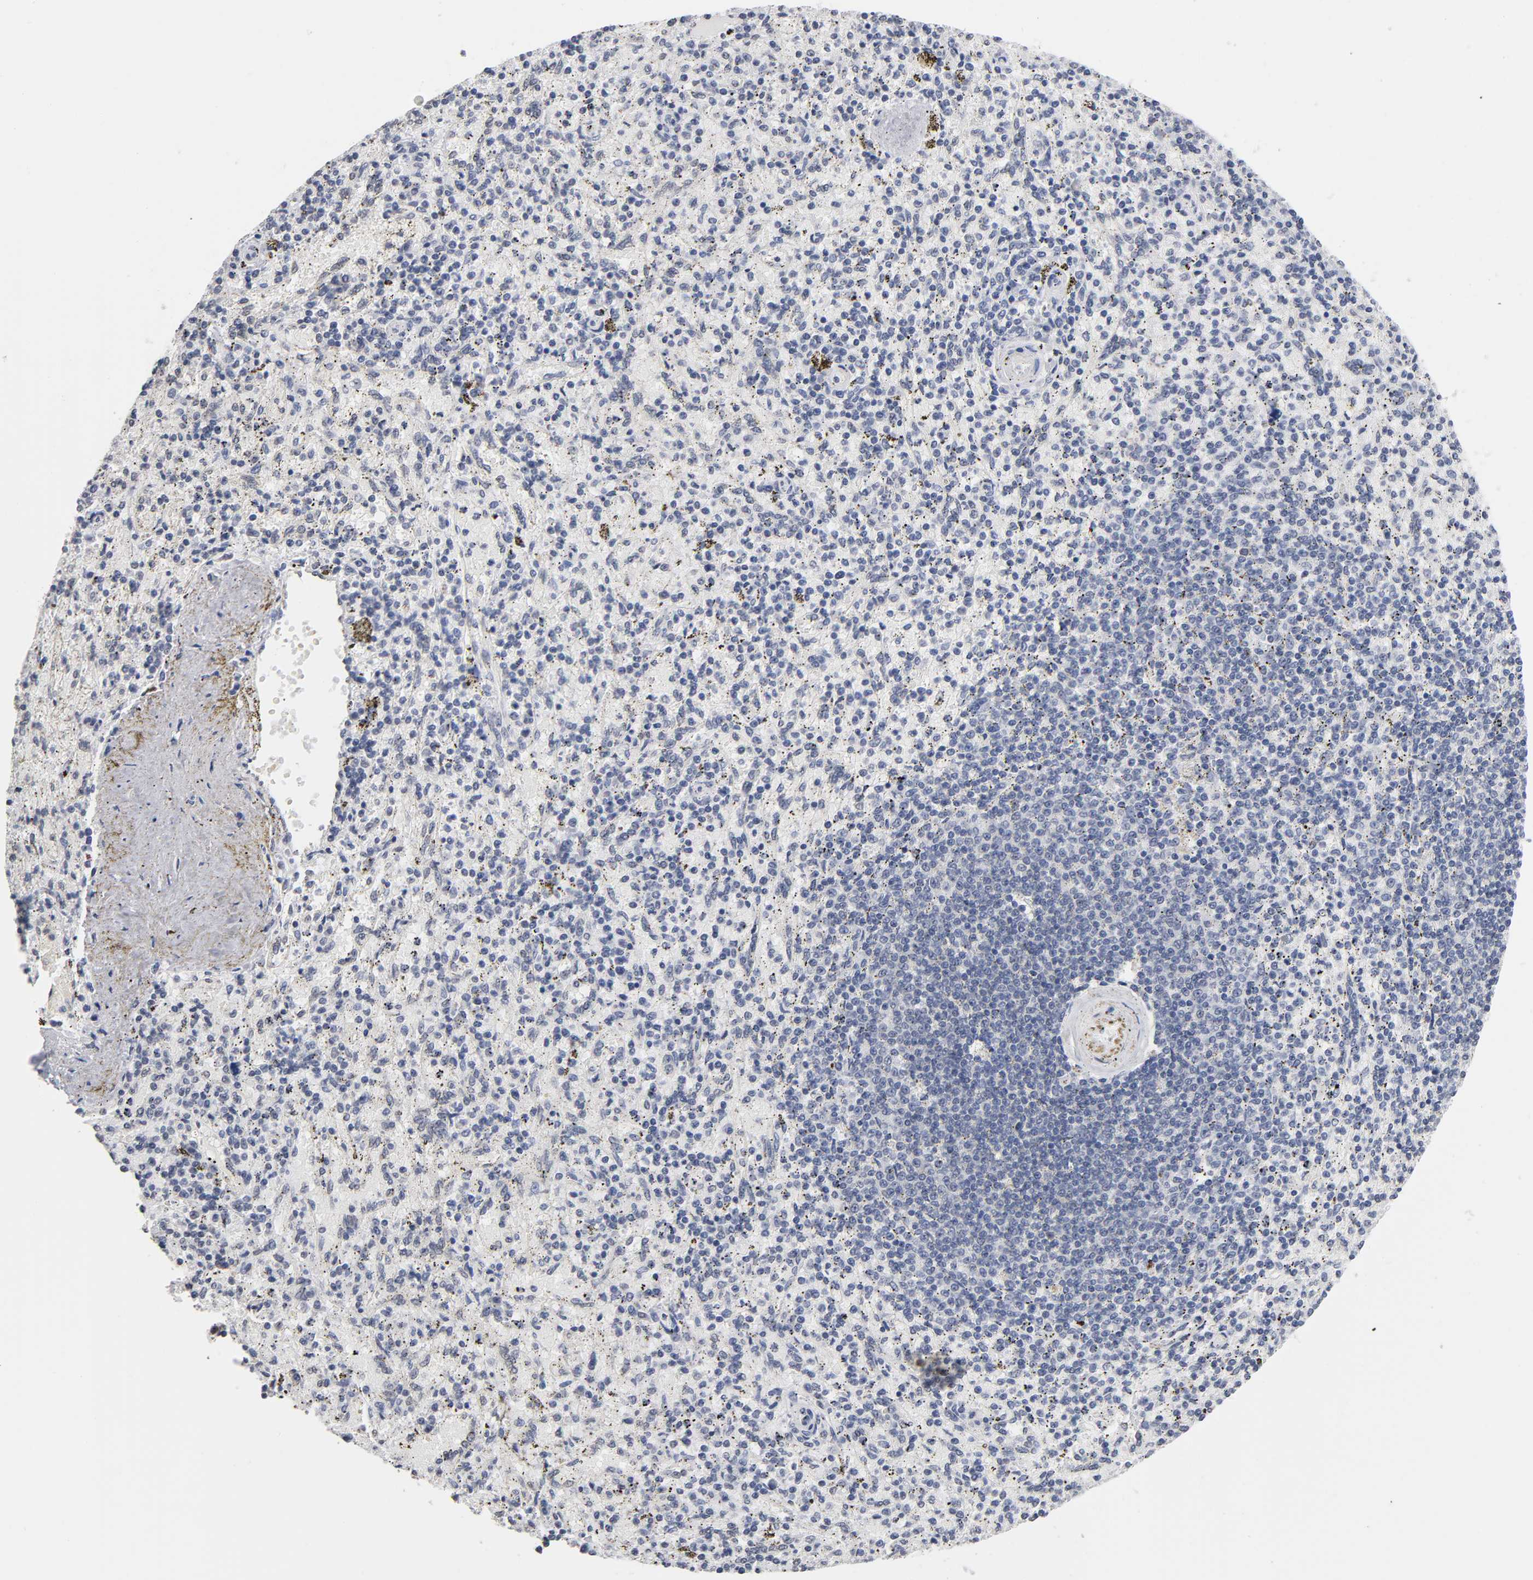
{"staining": {"intensity": "negative", "quantity": "none", "location": "none"}, "tissue": "spleen", "cell_type": "Cells in red pulp", "image_type": "normal", "snomed": [{"axis": "morphology", "description": "Normal tissue, NOS"}, {"axis": "topography", "description": "Spleen"}], "caption": "Immunohistochemical staining of benign human spleen exhibits no significant staining in cells in red pulp.", "gene": "CRABP2", "patient": {"sex": "female", "age": 43}}